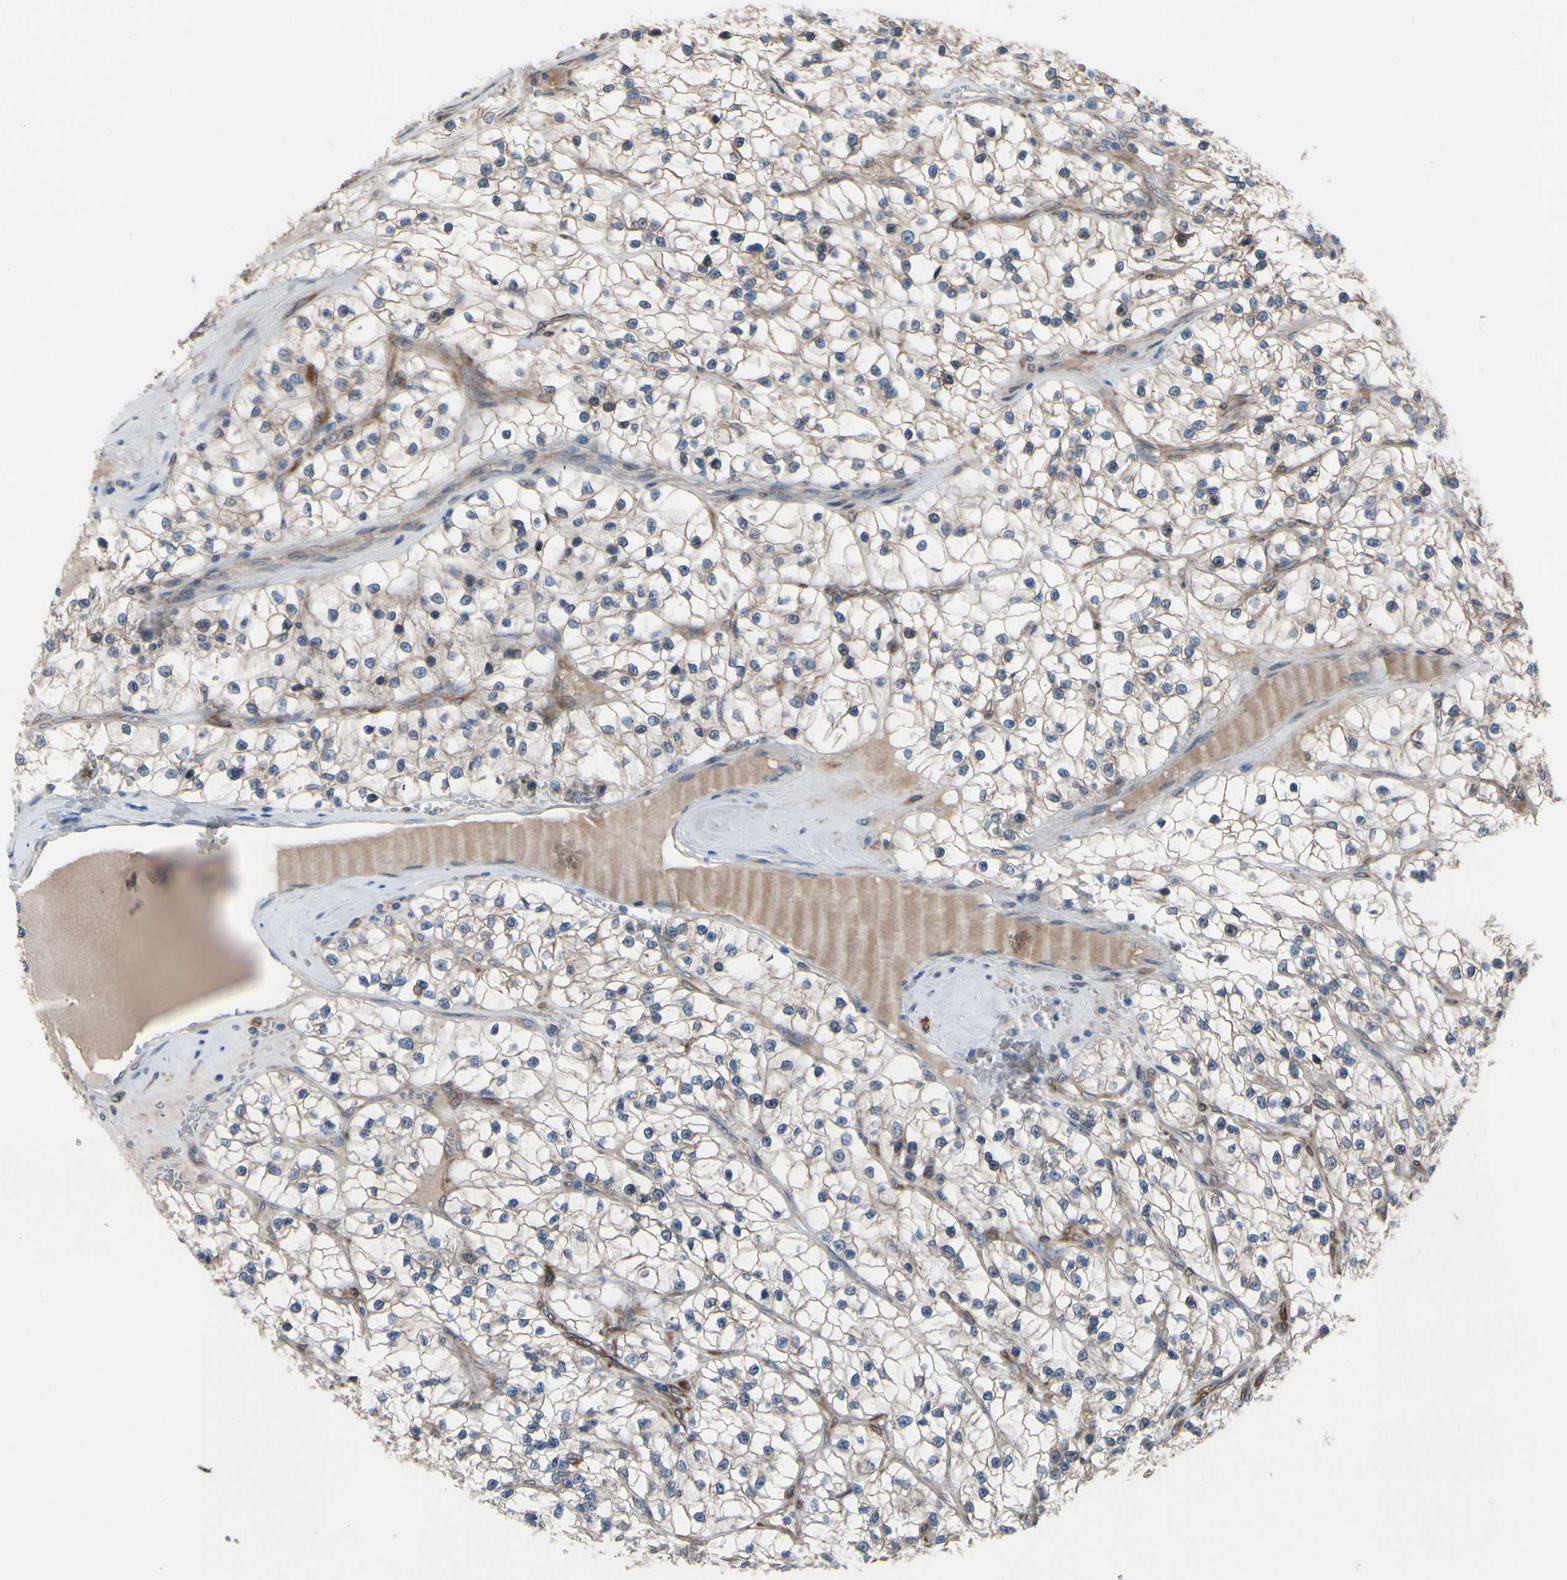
{"staining": {"intensity": "weak", "quantity": "25%-75%", "location": "cytoplasmic/membranous"}, "tissue": "renal cancer", "cell_type": "Tumor cells", "image_type": "cancer", "snomed": [{"axis": "morphology", "description": "Adenocarcinoma, NOS"}, {"axis": "topography", "description": "Kidney"}], "caption": "A brown stain labels weak cytoplasmic/membranous positivity of a protein in human renal adenocarcinoma tumor cells.", "gene": "PRXL2A", "patient": {"sex": "female", "age": 57}}